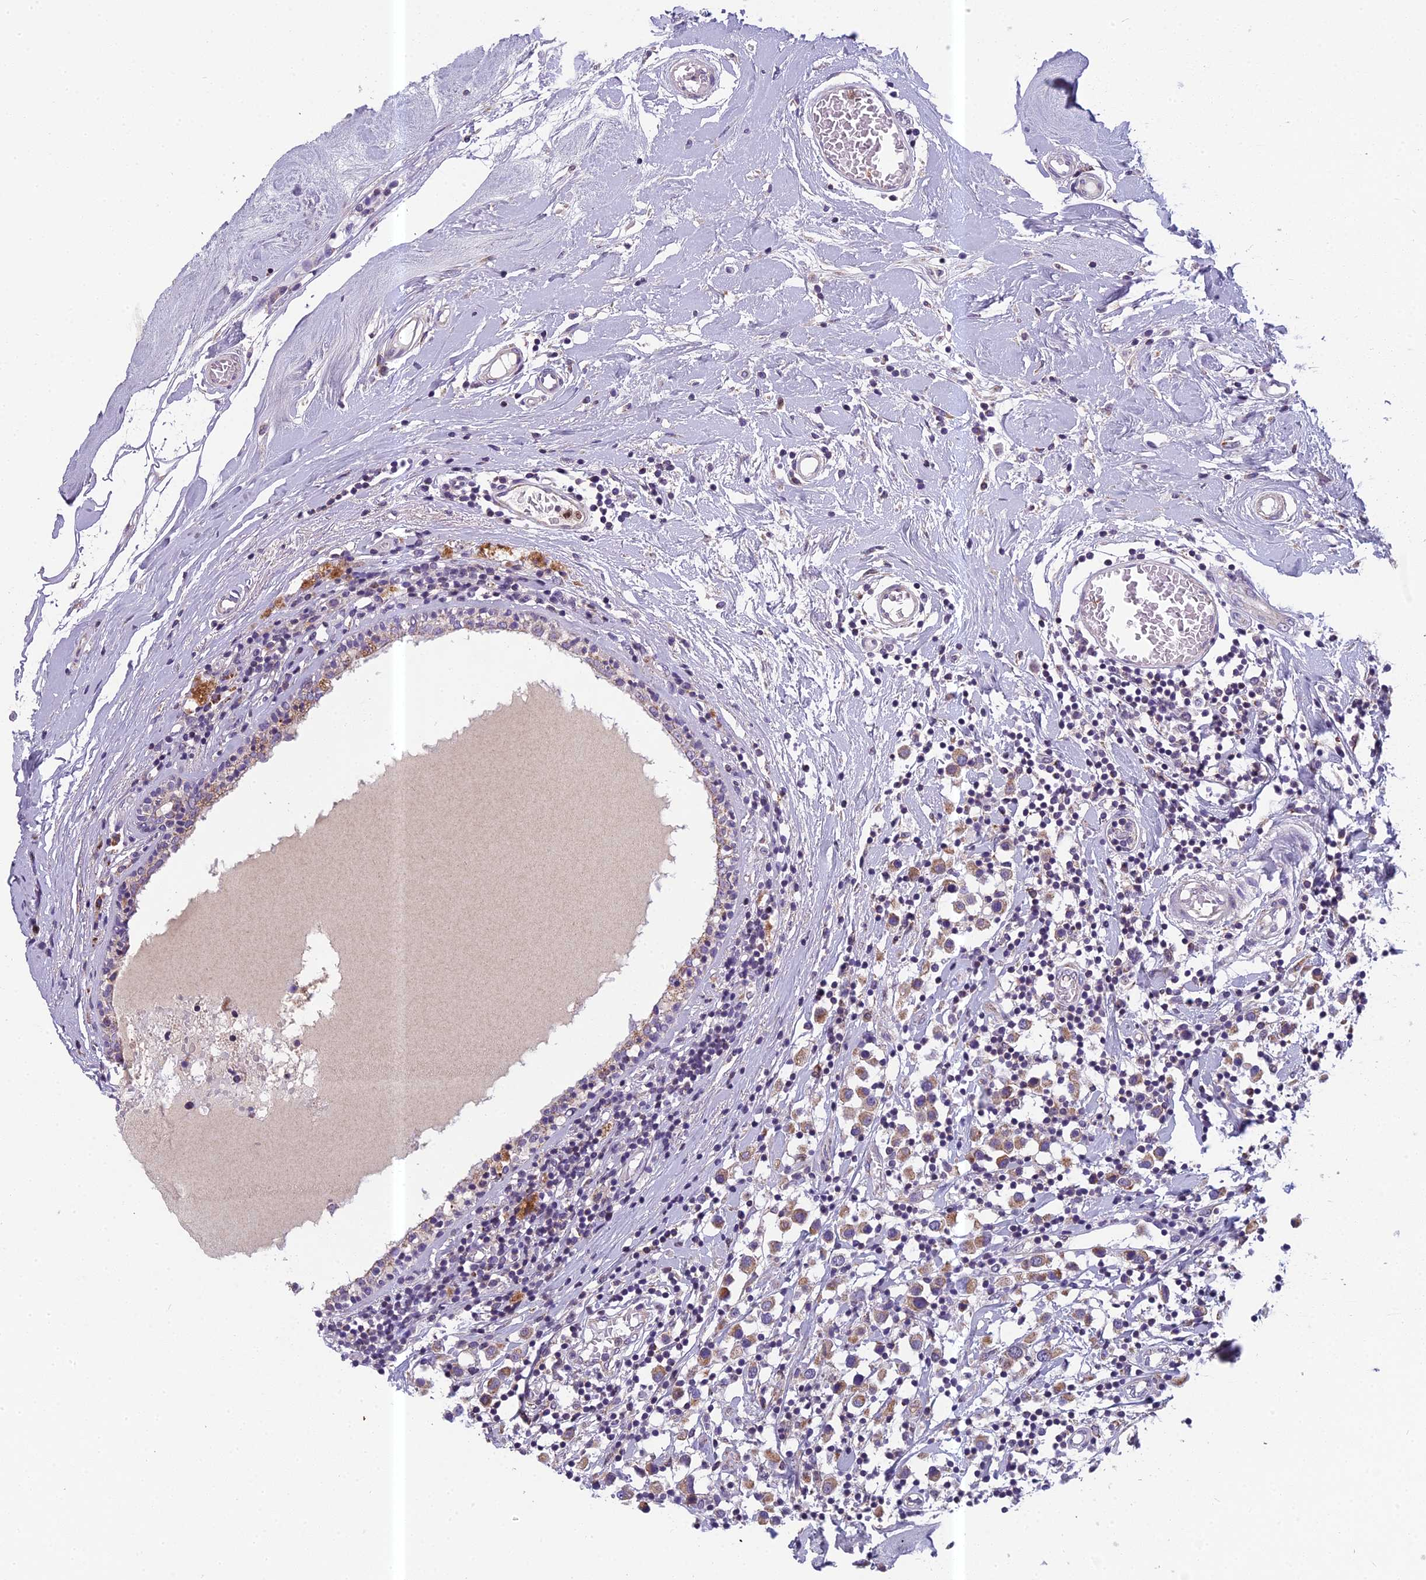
{"staining": {"intensity": "moderate", "quantity": ">75%", "location": "cytoplasmic/membranous"}, "tissue": "breast cancer", "cell_type": "Tumor cells", "image_type": "cancer", "snomed": [{"axis": "morphology", "description": "Duct carcinoma"}, {"axis": "topography", "description": "Breast"}], "caption": "Infiltrating ductal carcinoma (breast) stained for a protein shows moderate cytoplasmic/membranous positivity in tumor cells.", "gene": "ENSG00000188897", "patient": {"sex": "female", "age": 61}}